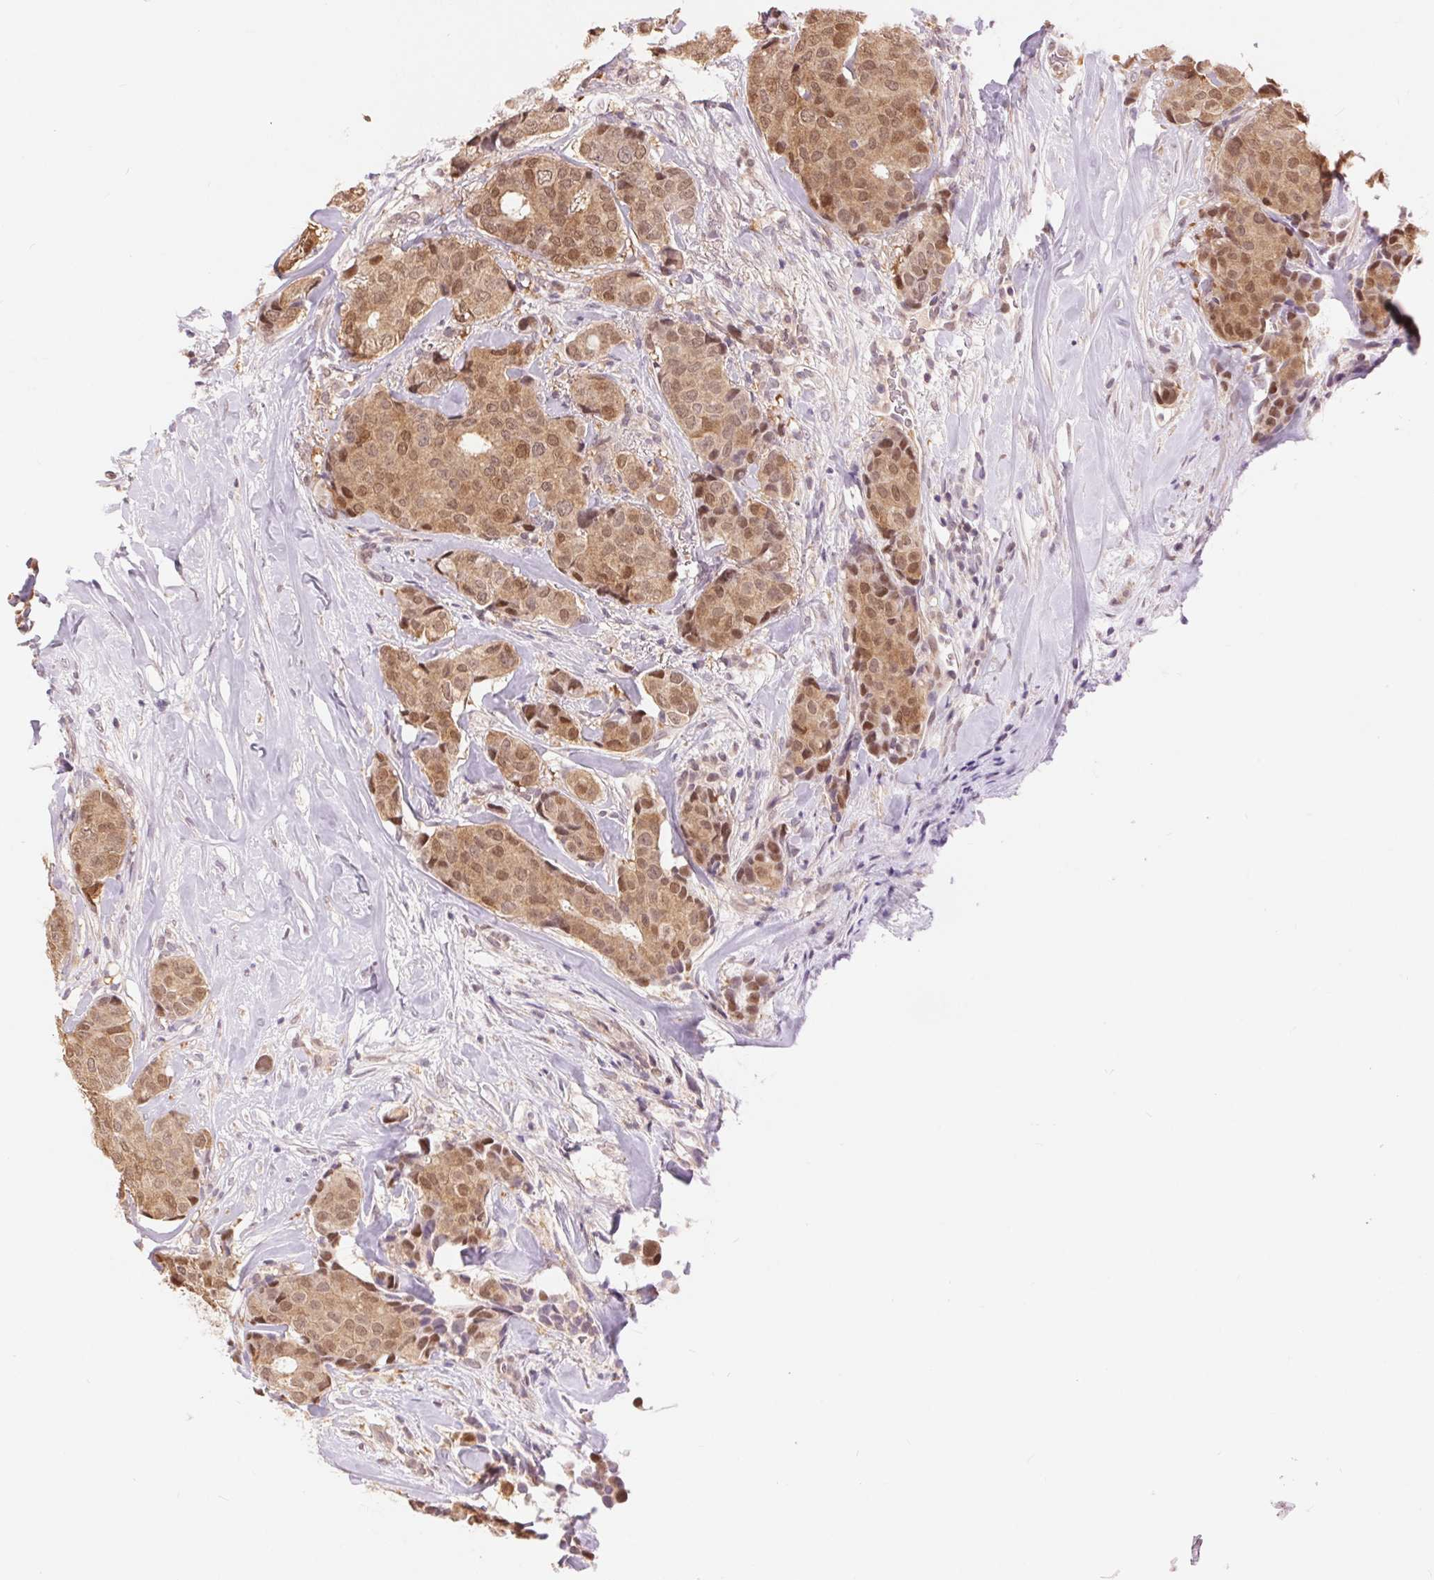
{"staining": {"intensity": "moderate", "quantity": ">75%", "location": "cytoplasmic/membranous,nuclear"}, "tissue": "breast cancer", "cell_type": "Tumor cells", "image_type": "cancer", "snomed": [{"axis": "morphology", "description": "Duct carcinoma"}, {"axis": "topography", "description": "Breast"}], "caption": "A brown stain highlights moderate cytoplasmic/membranous and nuclear expression of a protein in infiltrating ductal carcinoma (breast) tumor cells.", "gene": "TMEM273", "patient": {"sex": "female", "age": 75}}